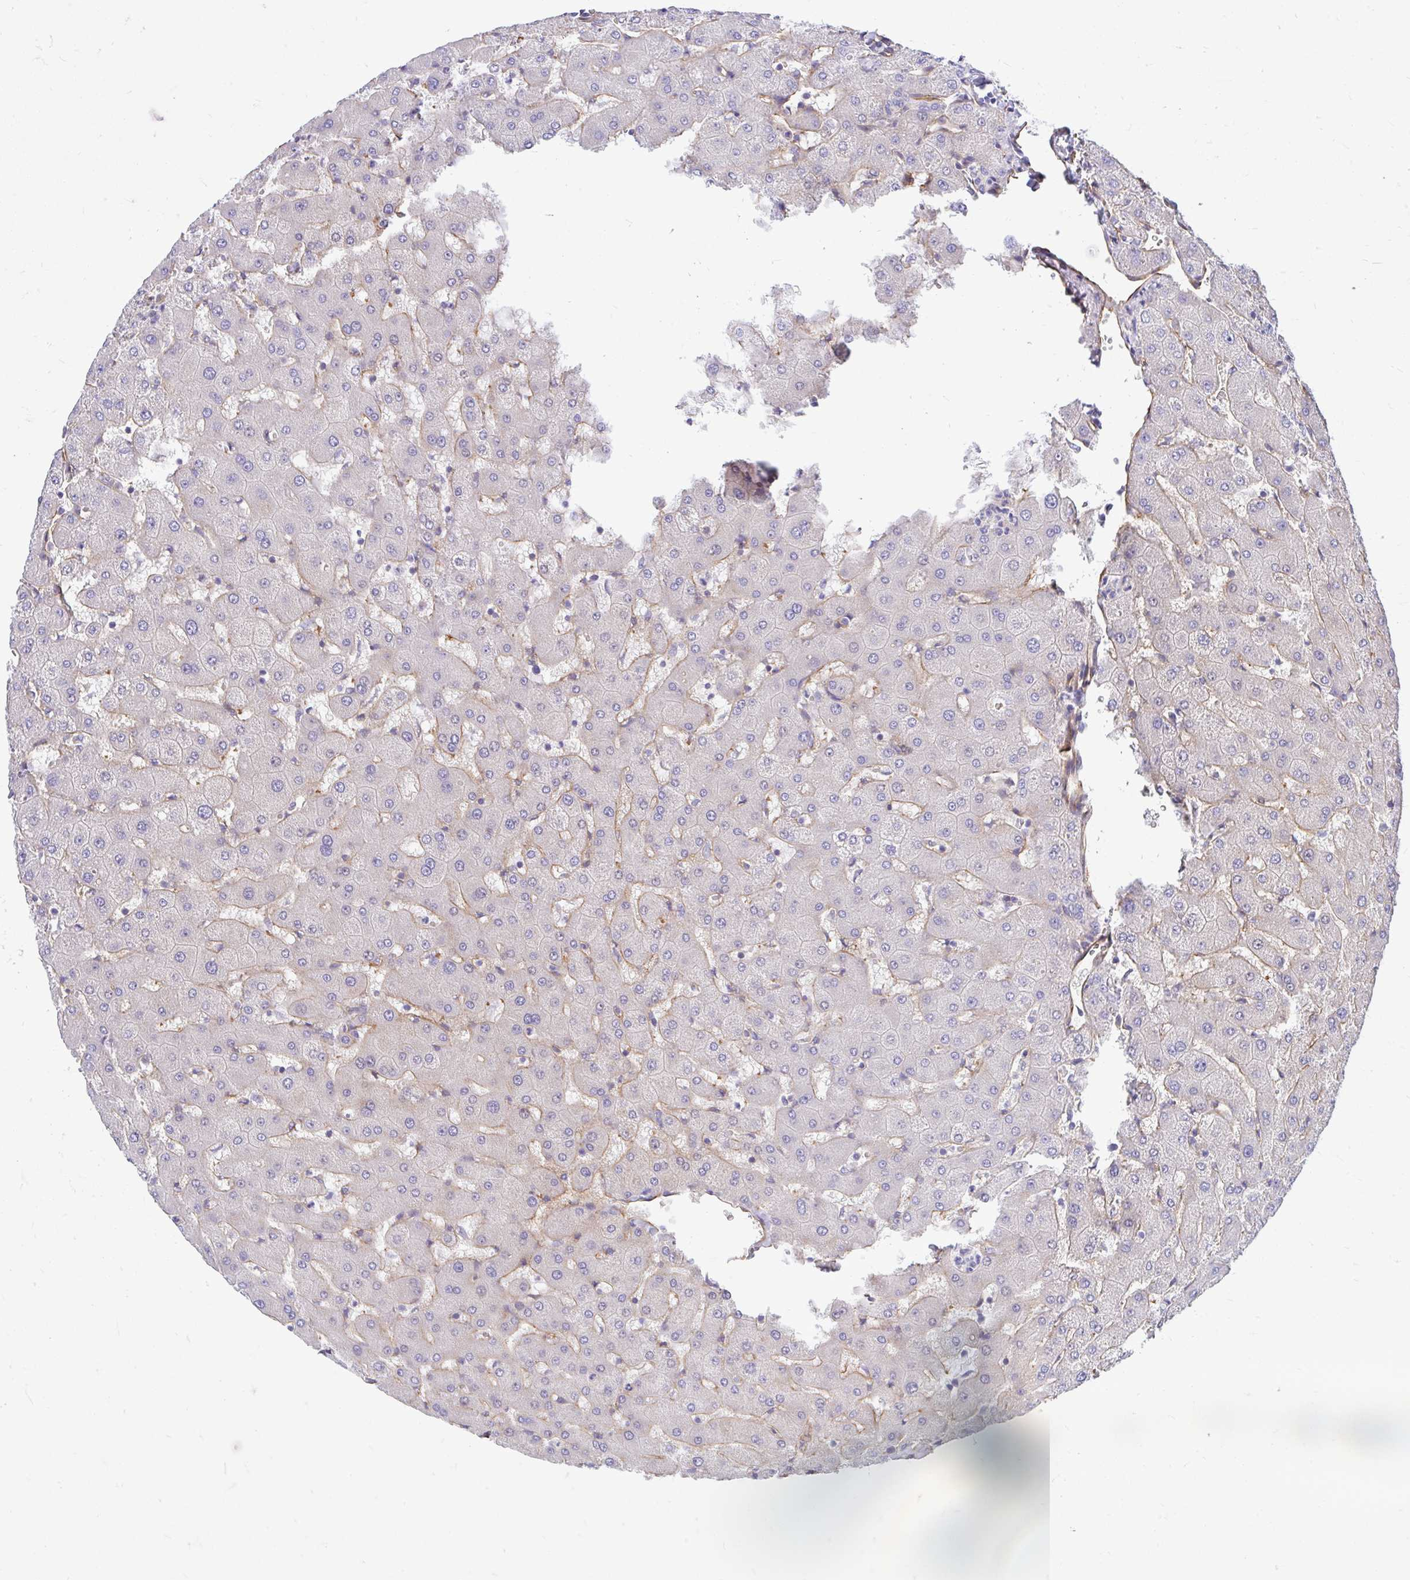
{"staining": {"intensity": "negative", "quantity": "none", "location": "none"}, "tissue": "liver", "cell_type": "Cholangiocytes", "image_type": "normal", "snomed": [{"axis": "morphology", "description": "Normal tissue, NOS"}, {"axis": "topography", "description": "Liver"}], "caption": "Protein analysis of normal liver displays no significant positivity in cholangiocytes. The staining was performed using DAB to visualize the protein expression in brown, while the nuclei were stained in blue with hematoxylin (Magnification: 20x).", "gene": "ESPNL", "patient": {"sex": "female", "age": 63}}